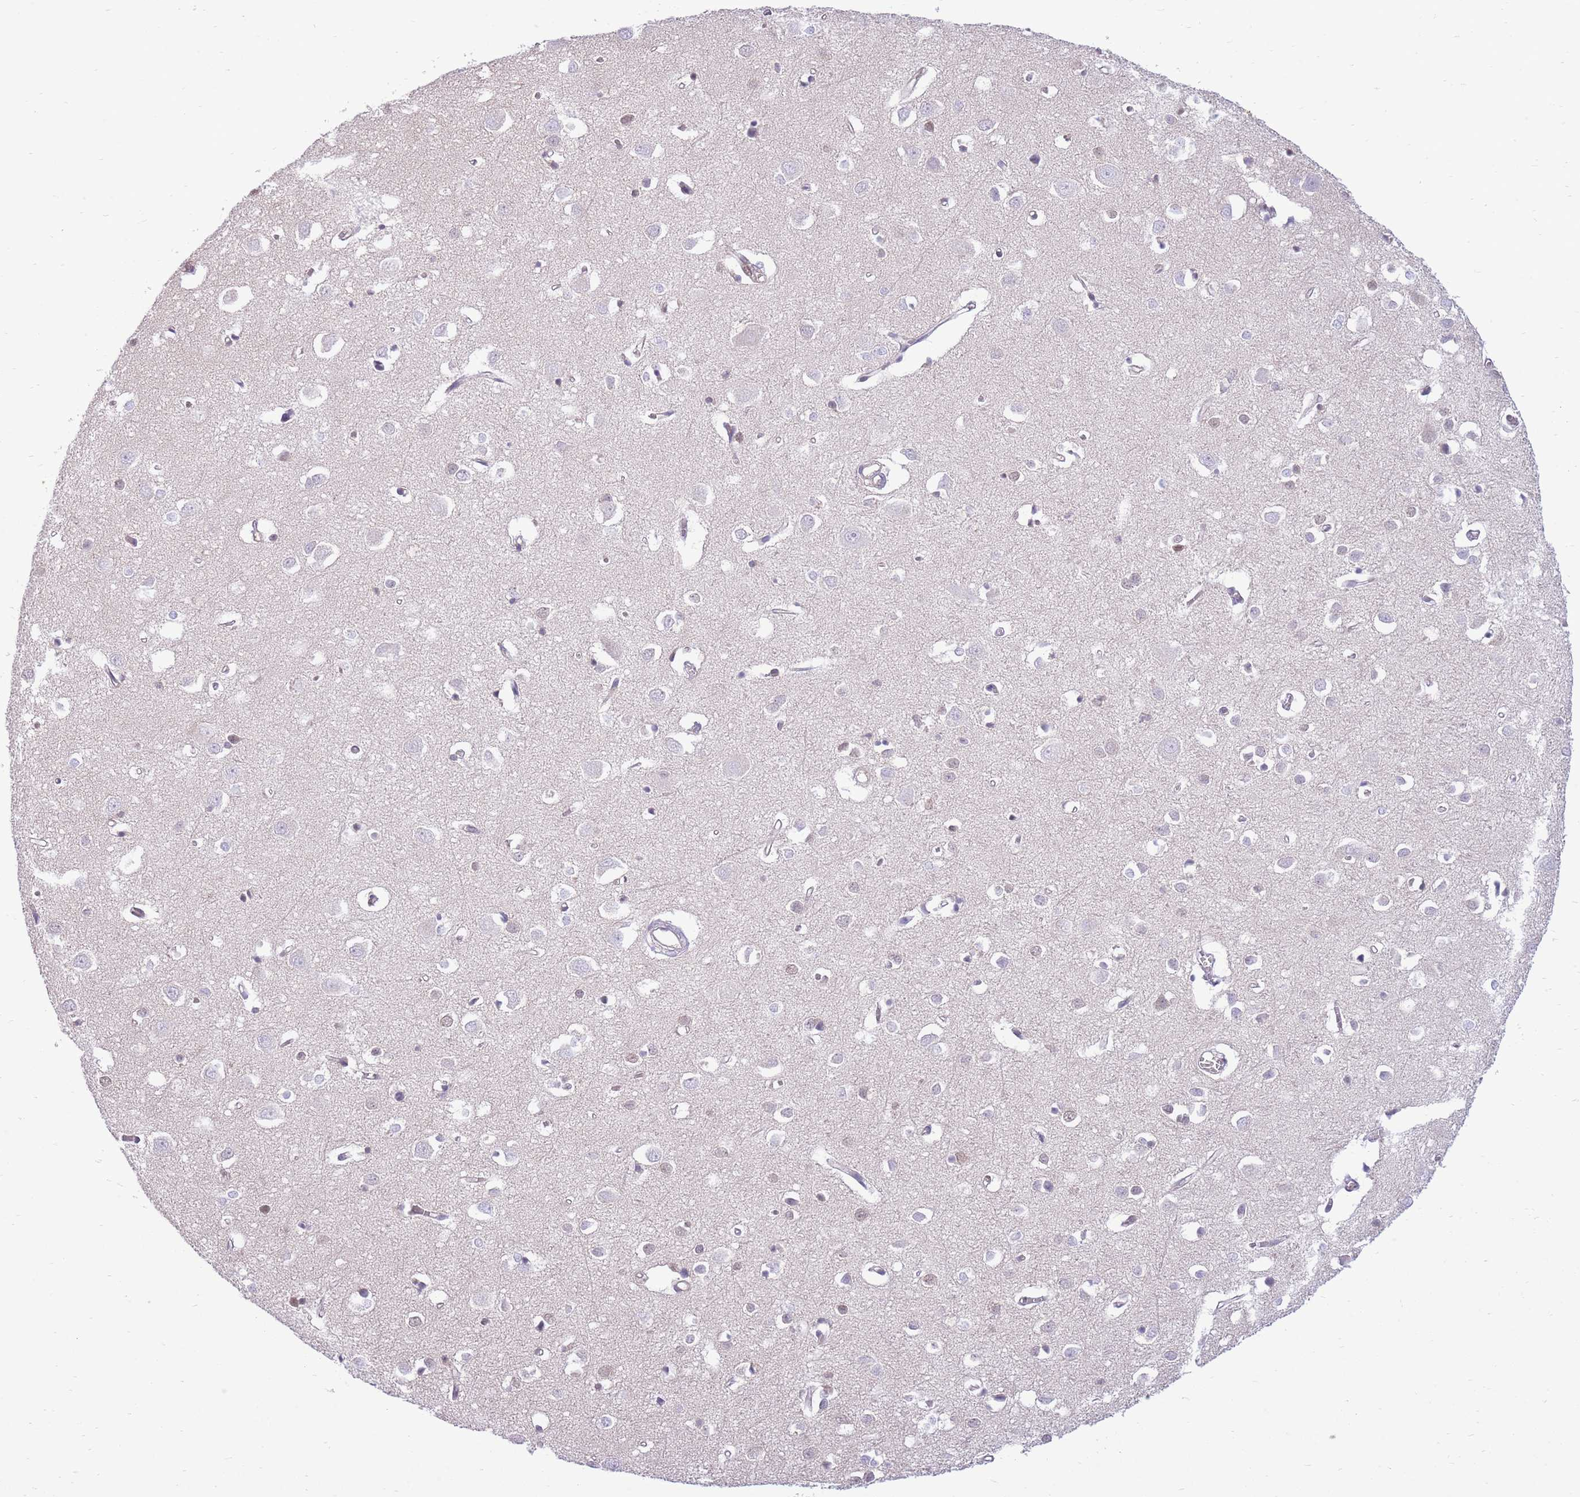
{"staining": {"intensity": "negative", "quantity": "none", "location": "none"}, "tissue": "cerebral cortex", "cell_type": "Endothelial cells", "image_type": "normal", "snomed": [{"axis": "morphology", "description": "Normal tissue, NOS"}, {"axis": "topography", "description": "Cerebral cortex"}], "caption": "IHC of benign cerebral cortex demonstrates no staining in endothelial cells.", "gene": "NSFL1C", "patient": {"sex": "female", "age": 64}}